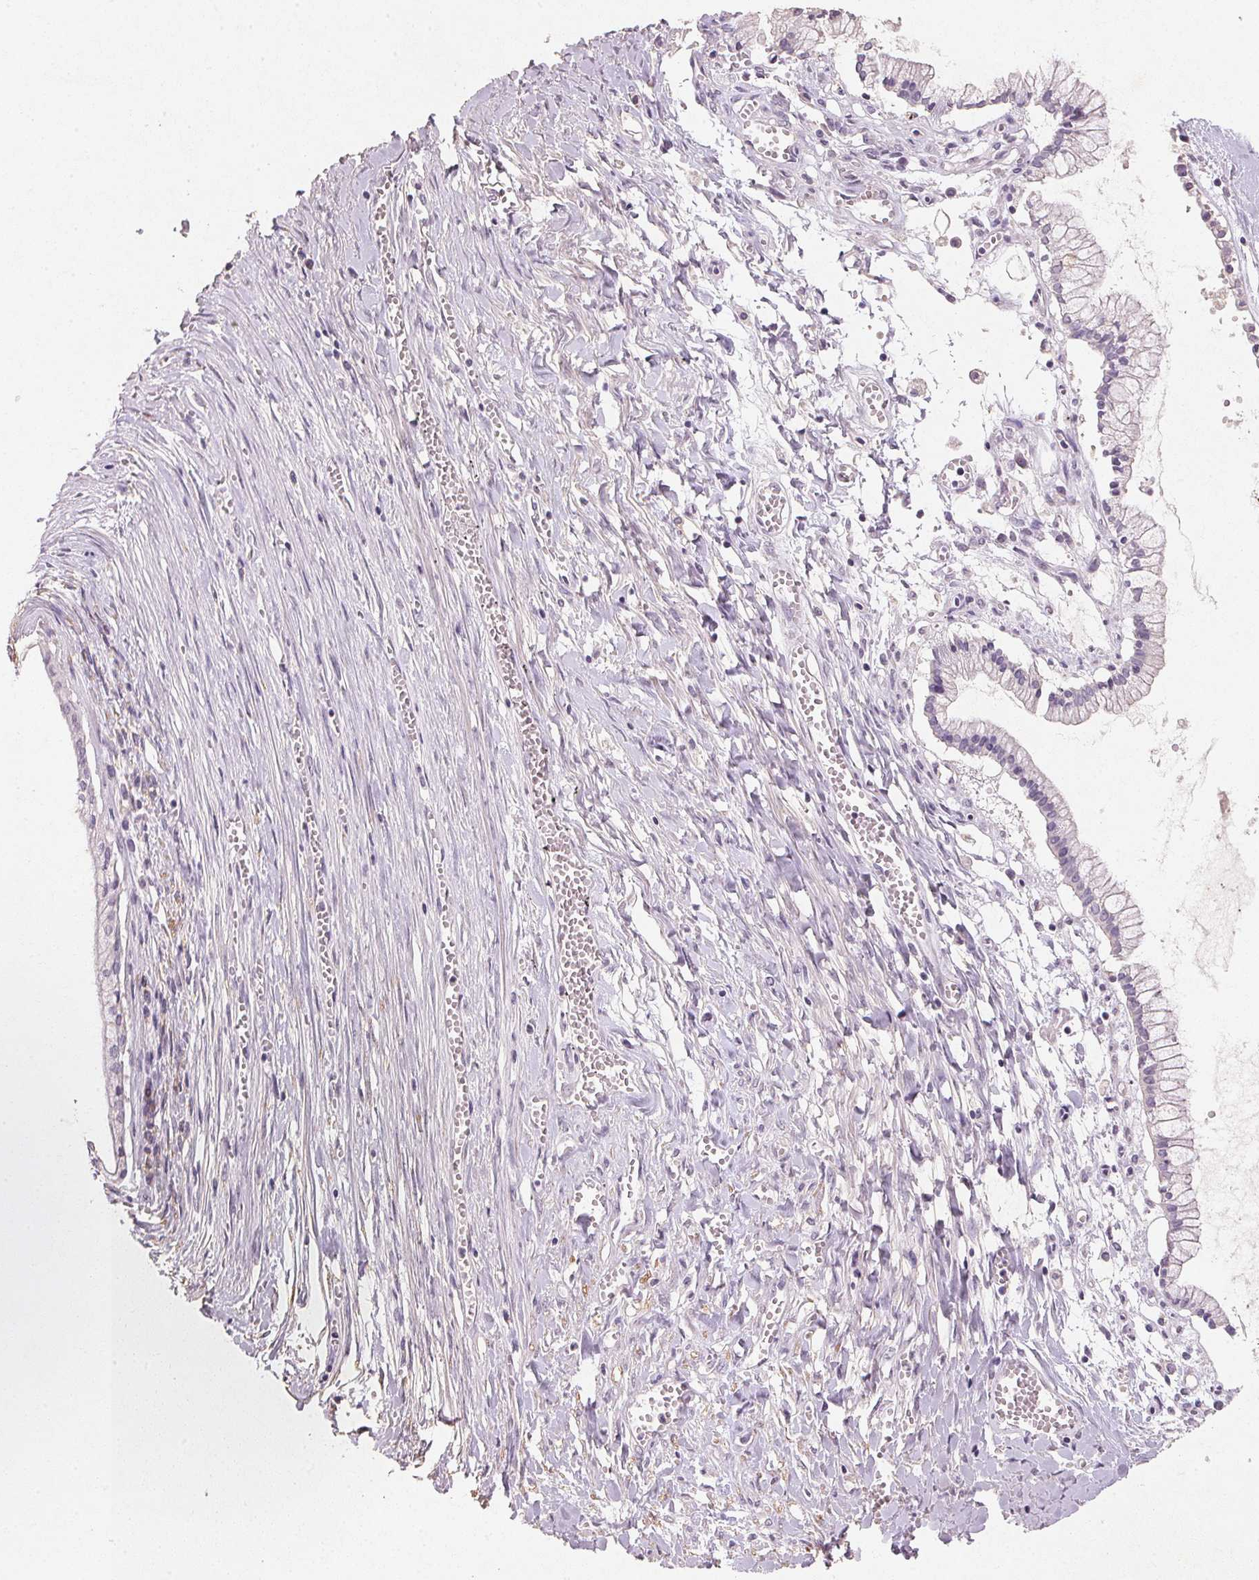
{"staining": {"intensity": "negative", "quantity": "none", "location": "none"}, "tissue": "ovarian cancer", "cell_type": "Tumor cells", "image_type": "cancer", "snomed": [{"axis": "morphology", "description": "Cystadenocarcinoma, mucinous, NOS"}, {"axis": "topography", "description": "Ovary"}], "caption": "Immunohistochemistry of human ovarian cancer exhibits no expression in tumor cells.", "gene": "CXCL5", "patient": {"sex": "female", "age": 67}}